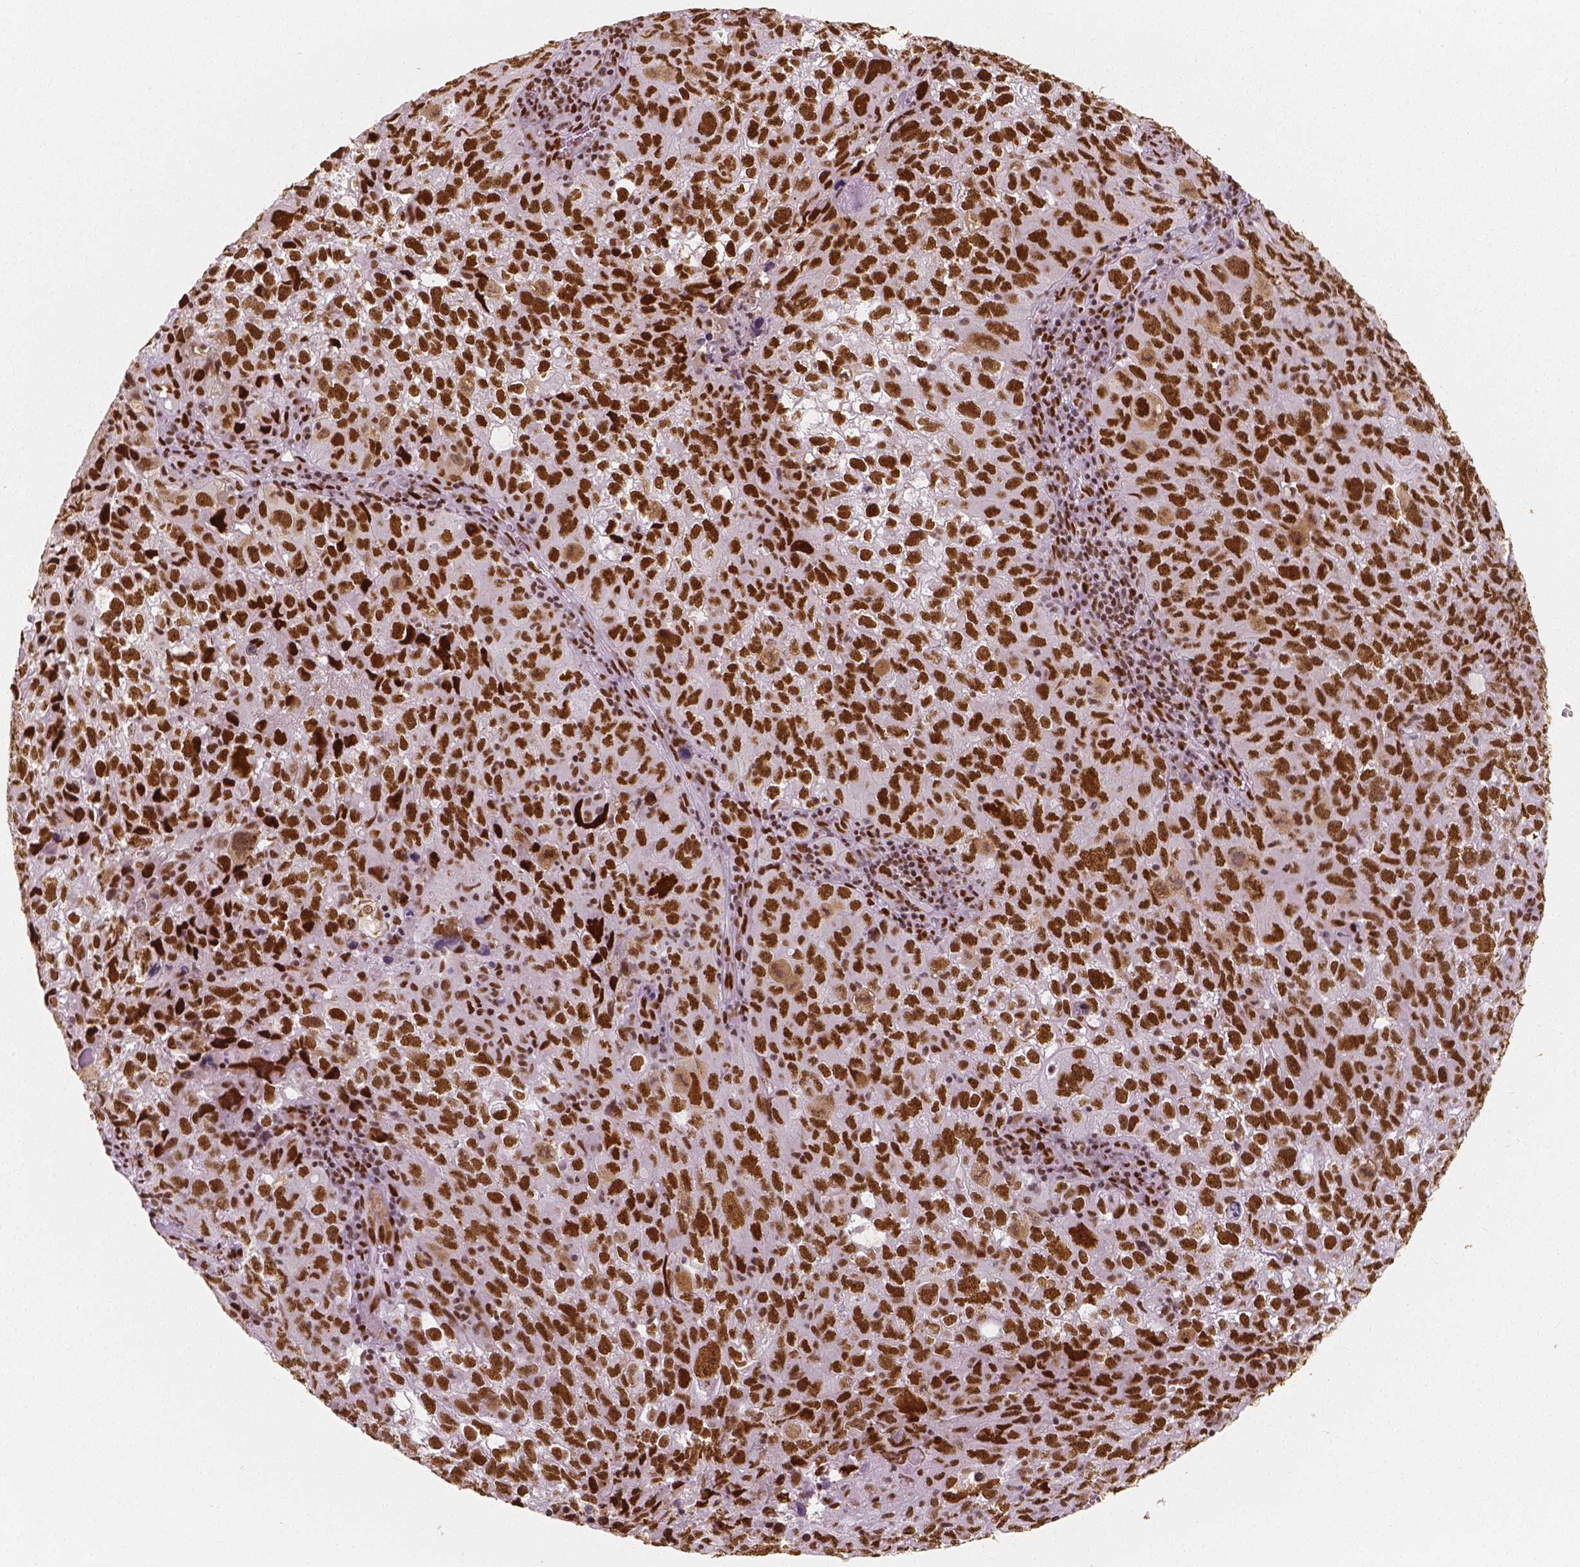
{"staining": {"intensity": "strong", "quantity": ">75%", "location": "nuclear"}, "tissue": "cervical cancer", "cell_type": "Tumor cells", "image_type": "cancer", "snomed": [{"axis": "morphology", "description": "Squamous cell carcinoma, NOS"}, {"axis": "topography", "description": "Cervix"}], "caption": "Immunohistochemistry (IHC) staining of cervical cancer (squamous cell carcinoma), which displays high levels of strong nuclear expression in approximately >75% of tumor cells indicating strong nuclear protein expression. The staining was performed using DAB (3,3'-diaminobenzidine) (brown) for protein detection and nuclei were counterstained in hematoxylin (blue).", "gene": "NUCKS1", "patient": {"sex": "female", "age": 55}}